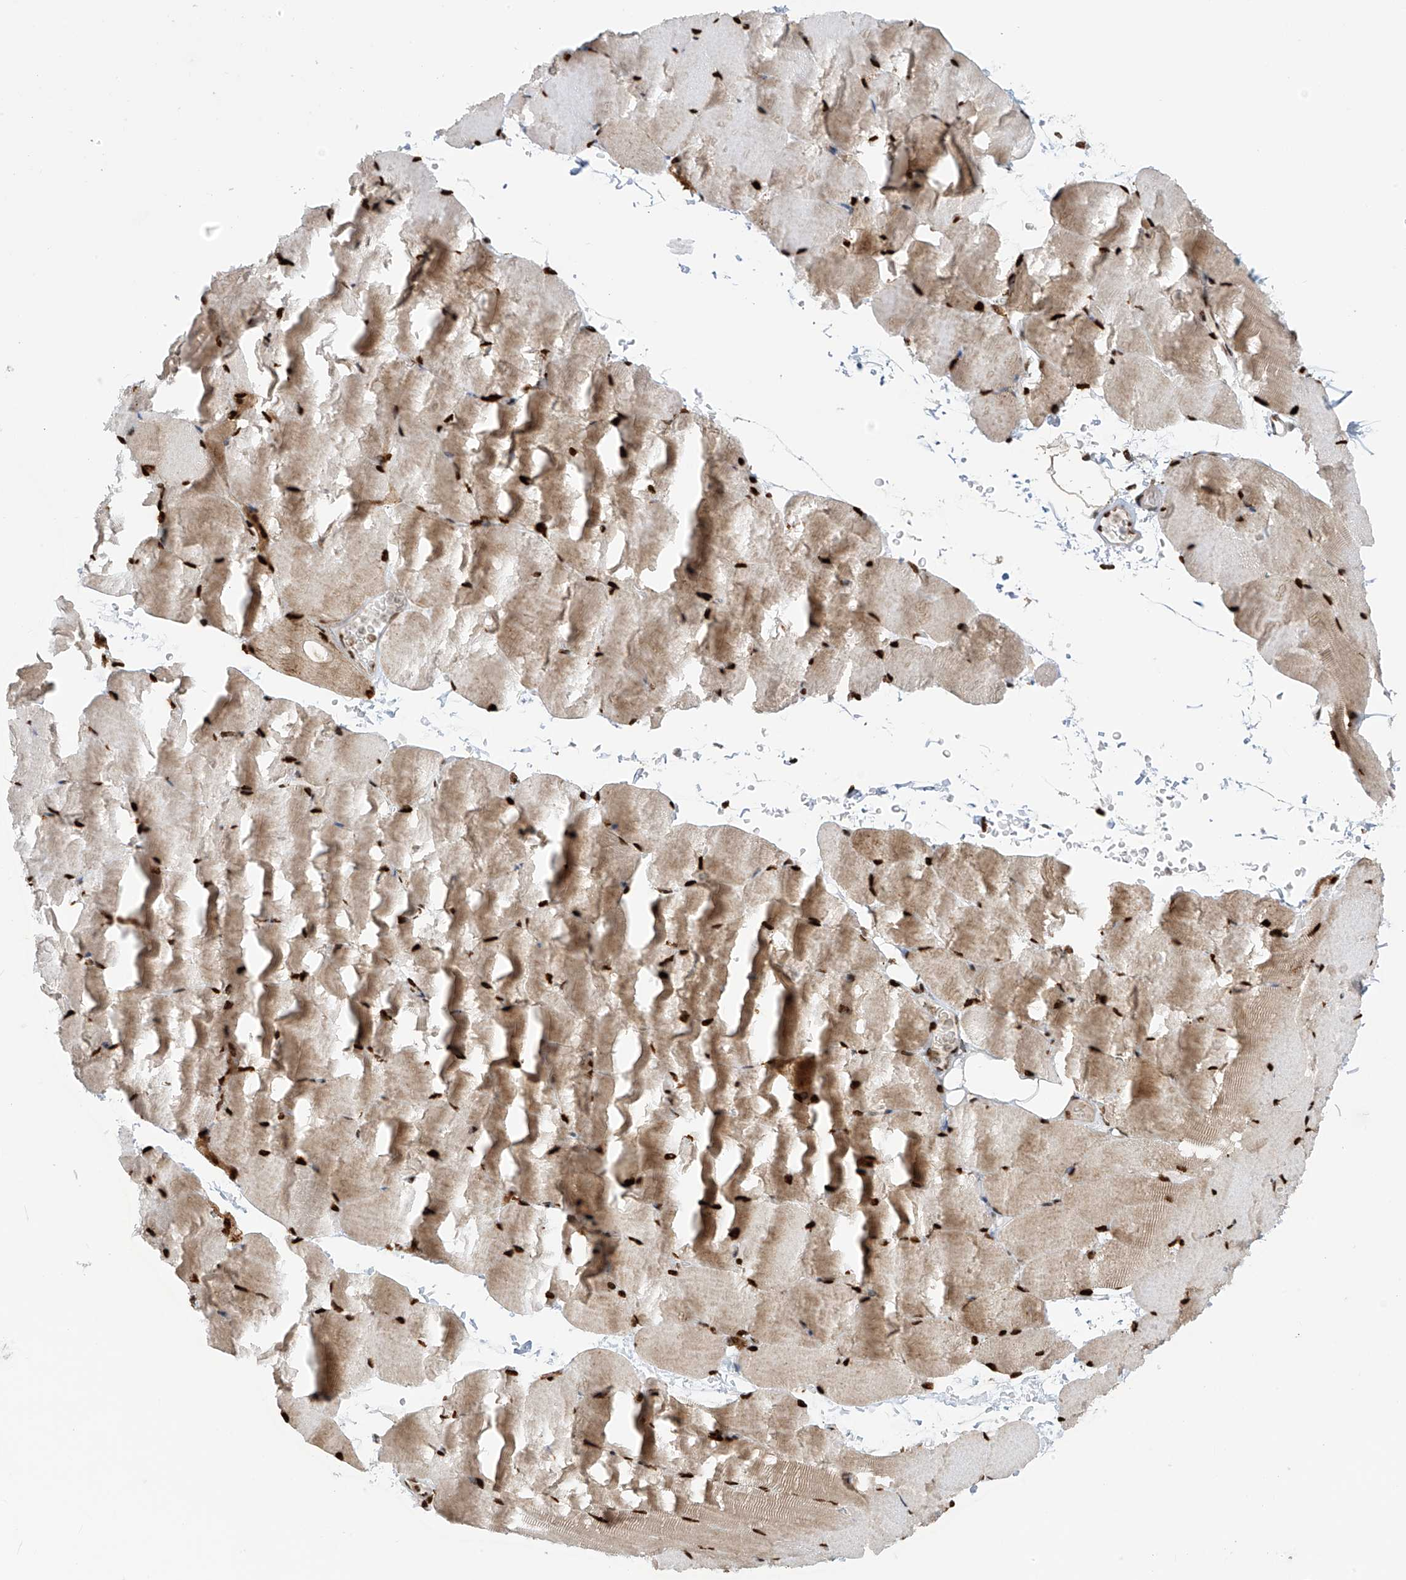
{"staining": {"intensity": "strong", "quantity": "25%-75%", "location": "nuclear"}, "tissue": "skeletal muscle", "cell_type": "Myocytes", "image_type": "normal", "snomed": [{"axis": "morphology", "description": "Normal tissue, NOS"}, {"axis": "topography", "description": "Skeletal muscle"}, {"axis": "topography", "description": "Parathyroid gland"}], "caption": "Immunohistochemical staining of normal skeletal muscle demonstrates 25%-75% levels of strong nuclear protein expression in approximately 25%-75% of myocytes.", "gene": "PM20D2", "patient": {"sex": "female", "age": 37}}